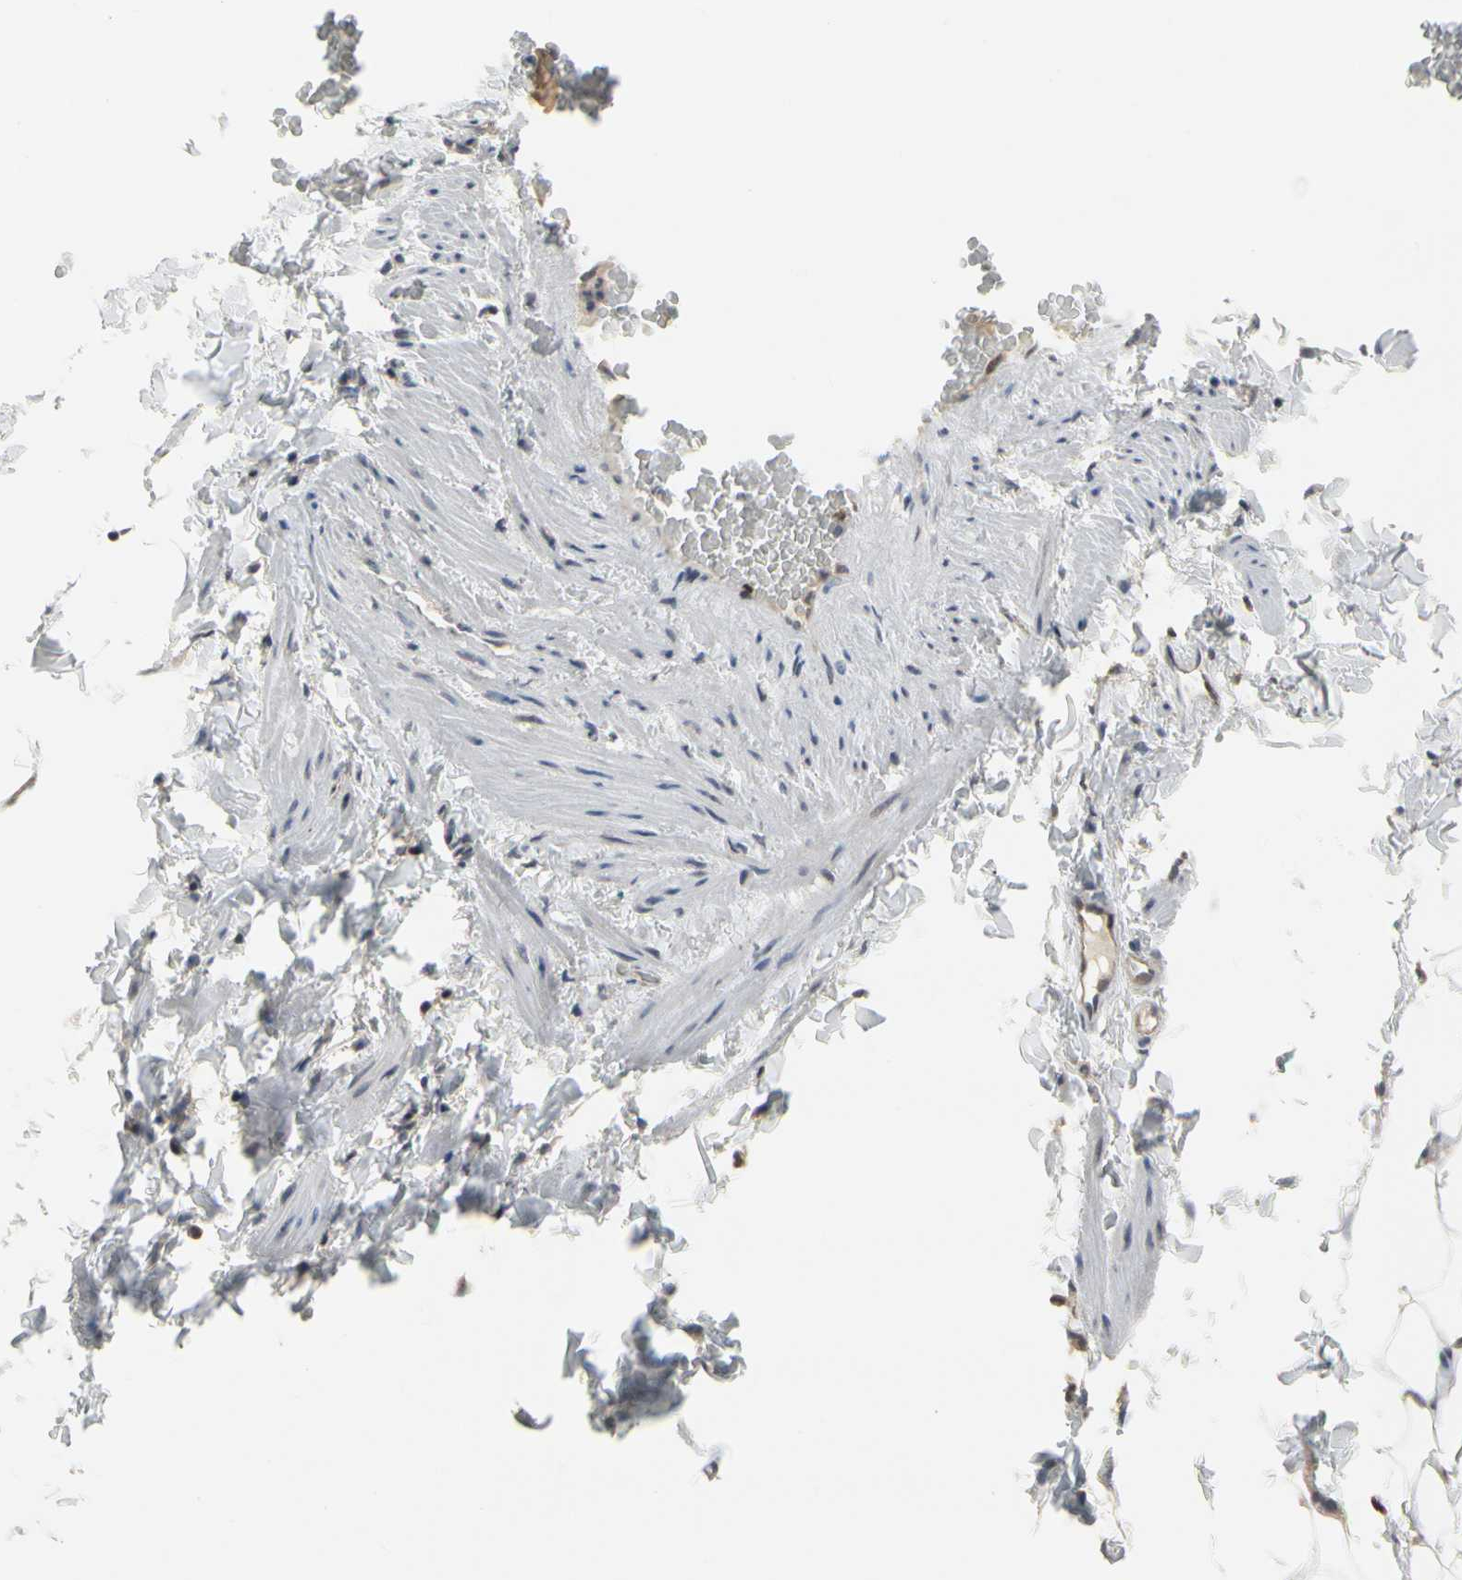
{"staining": {"intensity": "negative", "quantity": "none", "location": "none"}, "tissue": "adipose tissue", "cell_type": "Adipocytes", "image_type": "normal", "snomed": [{"axis": "morphology", "description": "Normal tissue, NOS"}, {"axis": "topography", "description": "Vascular tissue"}], "caption": "Human adipose tissue stained for a protein using immunohistochemistry shows no staining in adipocytes.", "gene": "CDK5", "patient": {"sex": "male", "age": 41}}